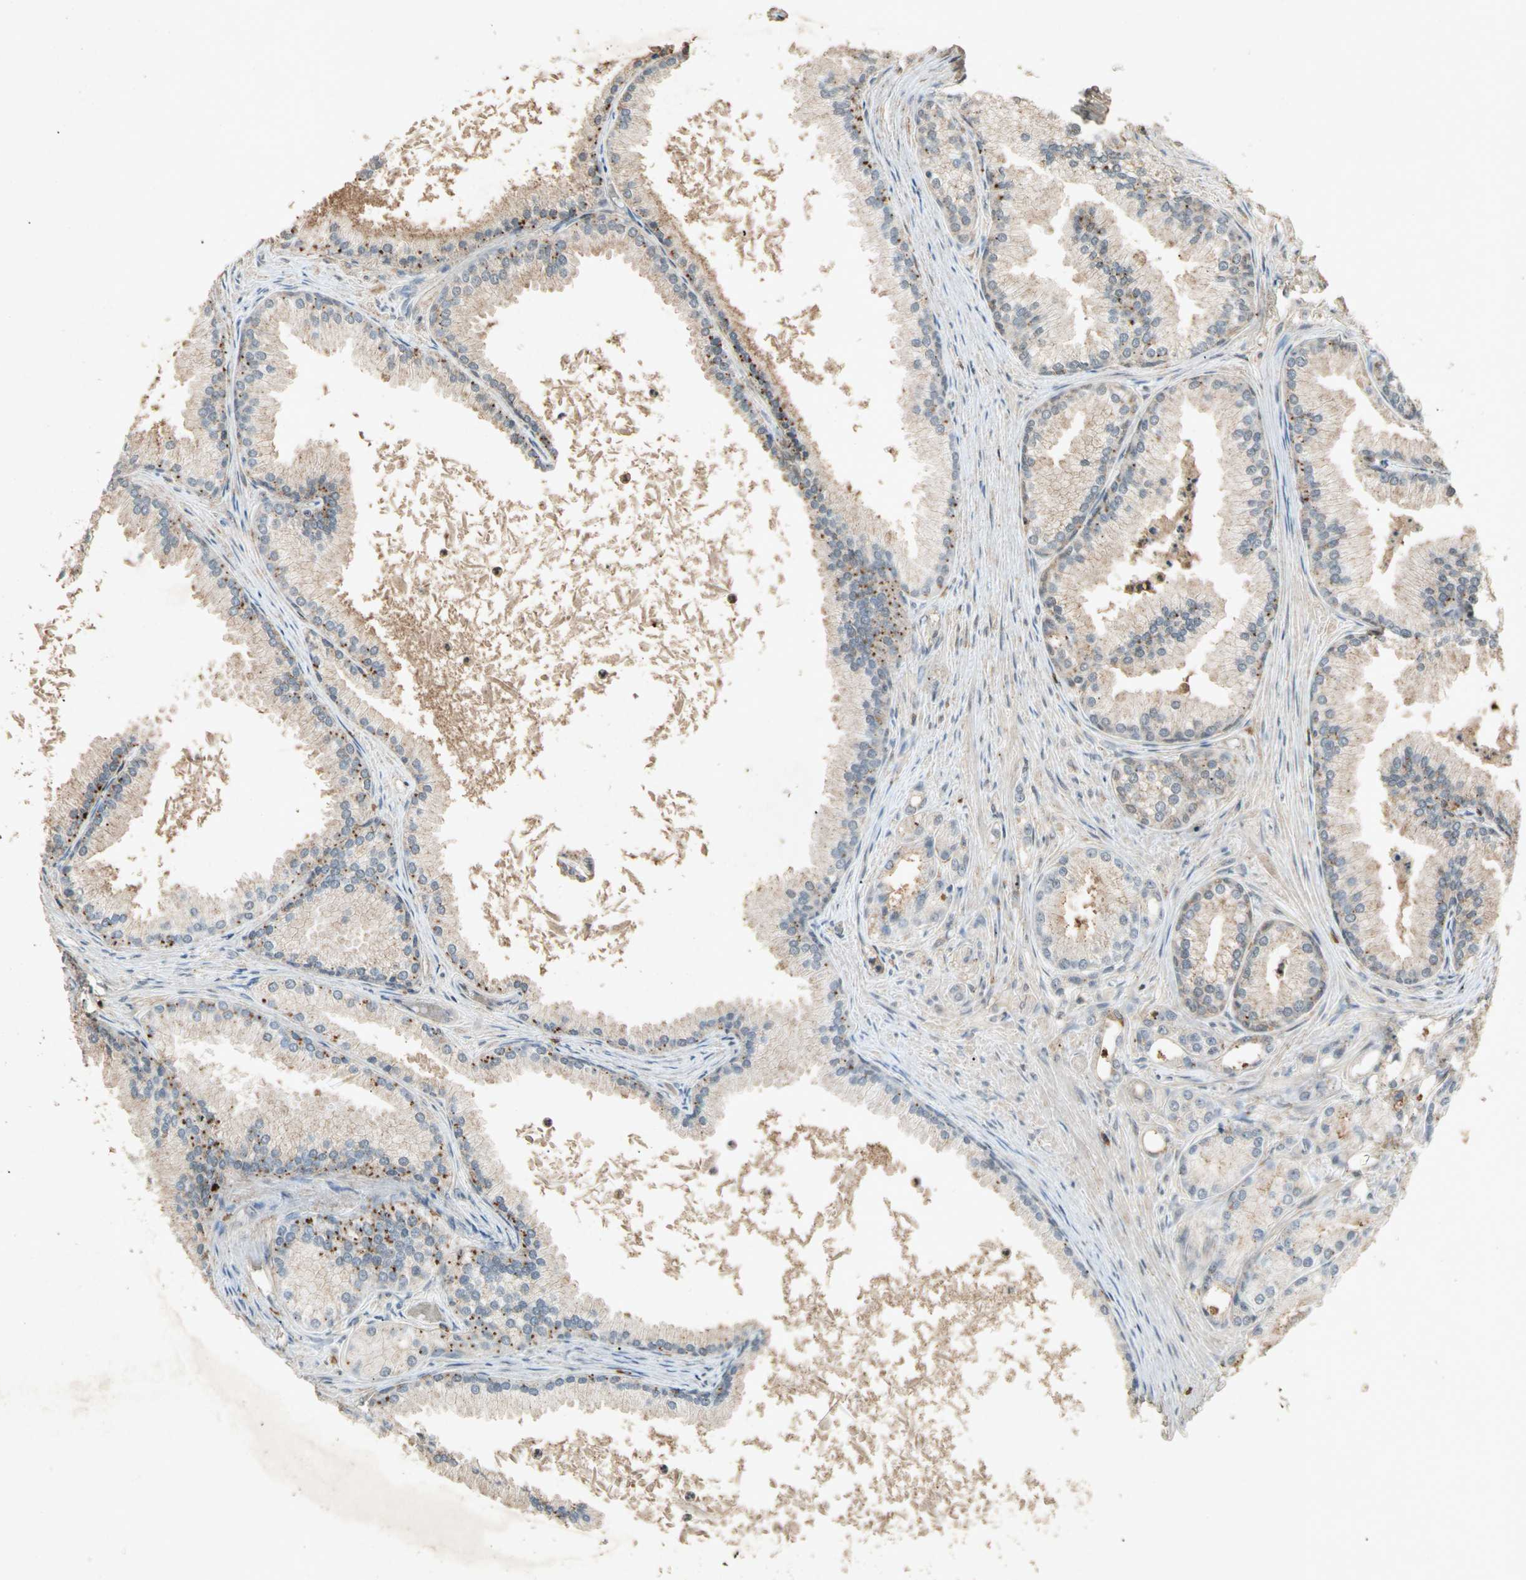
{"staining": {"intensity": "moderate", "quantity": ">75%", "location": "cytoplasmic/membranous"}, "tissue": "prostate cancer", "cell_type": "Tumor cells", "image_type": "cancer", "snomed": [{"axis": "morphology", "description": "Adenocarcinoma, Low grade"}, {"axis": "topography", "description": "Prostate"}], "caption": "Protein analysis of adenocarcinoma (low-grade) (prostate) tissue shows moderate cytoplasmic/membranous positivity in approximately >75% of tumor cells.", "gene": "CP", "patient": {"sex": "male", "age": 72}}